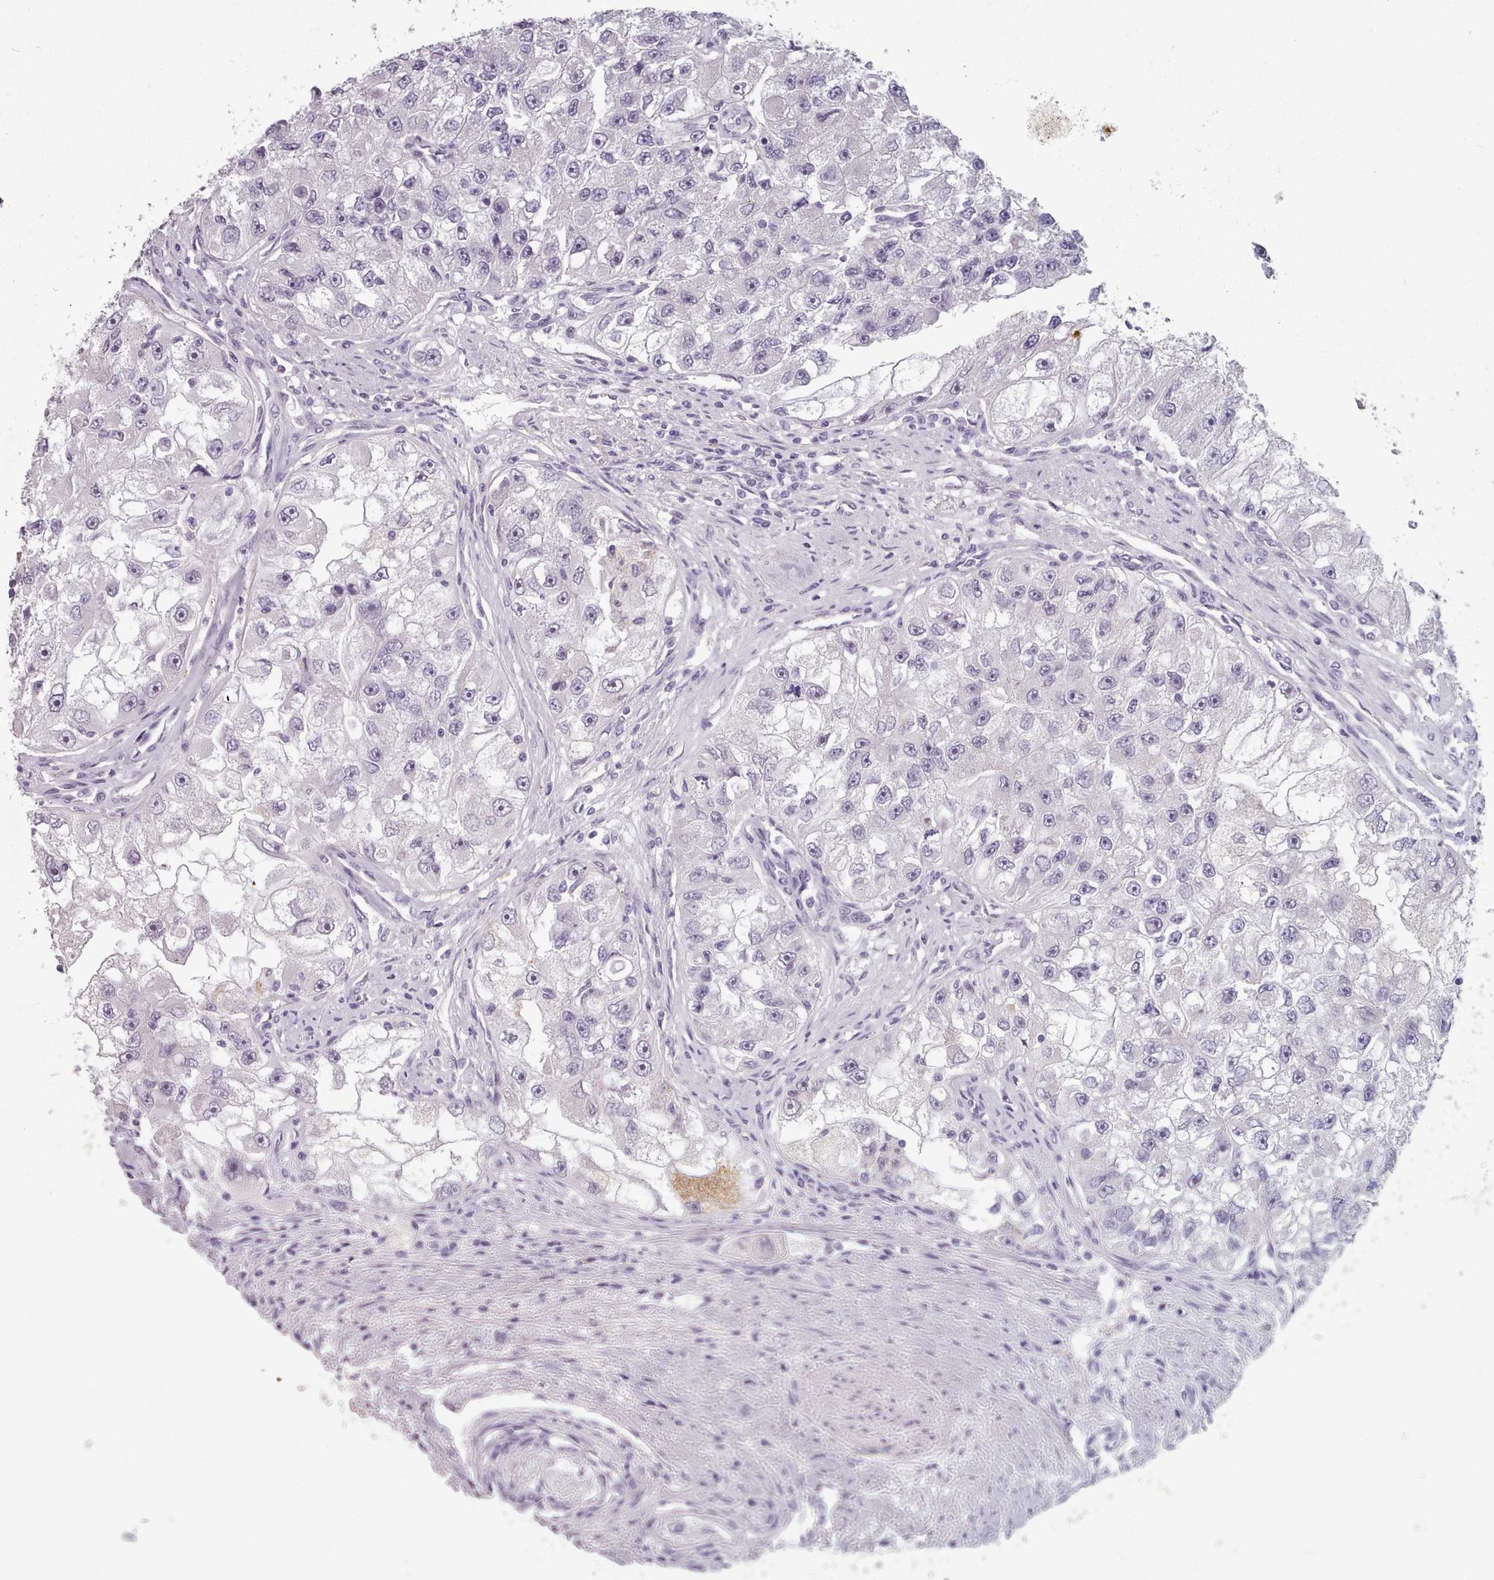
{"staining": {"intensity": "negative", "quantity": "none", "location": "none"}, "tissue": "renal cancer", "cell_type": "Tumor cells", "image_type": "cancer", "snomed": [{"axis": "morphology", "description": "Adenocarcinoma, NOS"}, {"axis": "topography", "description": "Kidney"}], "caption": "High magnification brightfield microscopy of renal adenocarcinoma stained with DAB (brown) and counterstained with hematoxylin (blue): tumor cells show no significant staining.", "gene": "PBX4", "patient": {"sex": "male", "age": 63}}